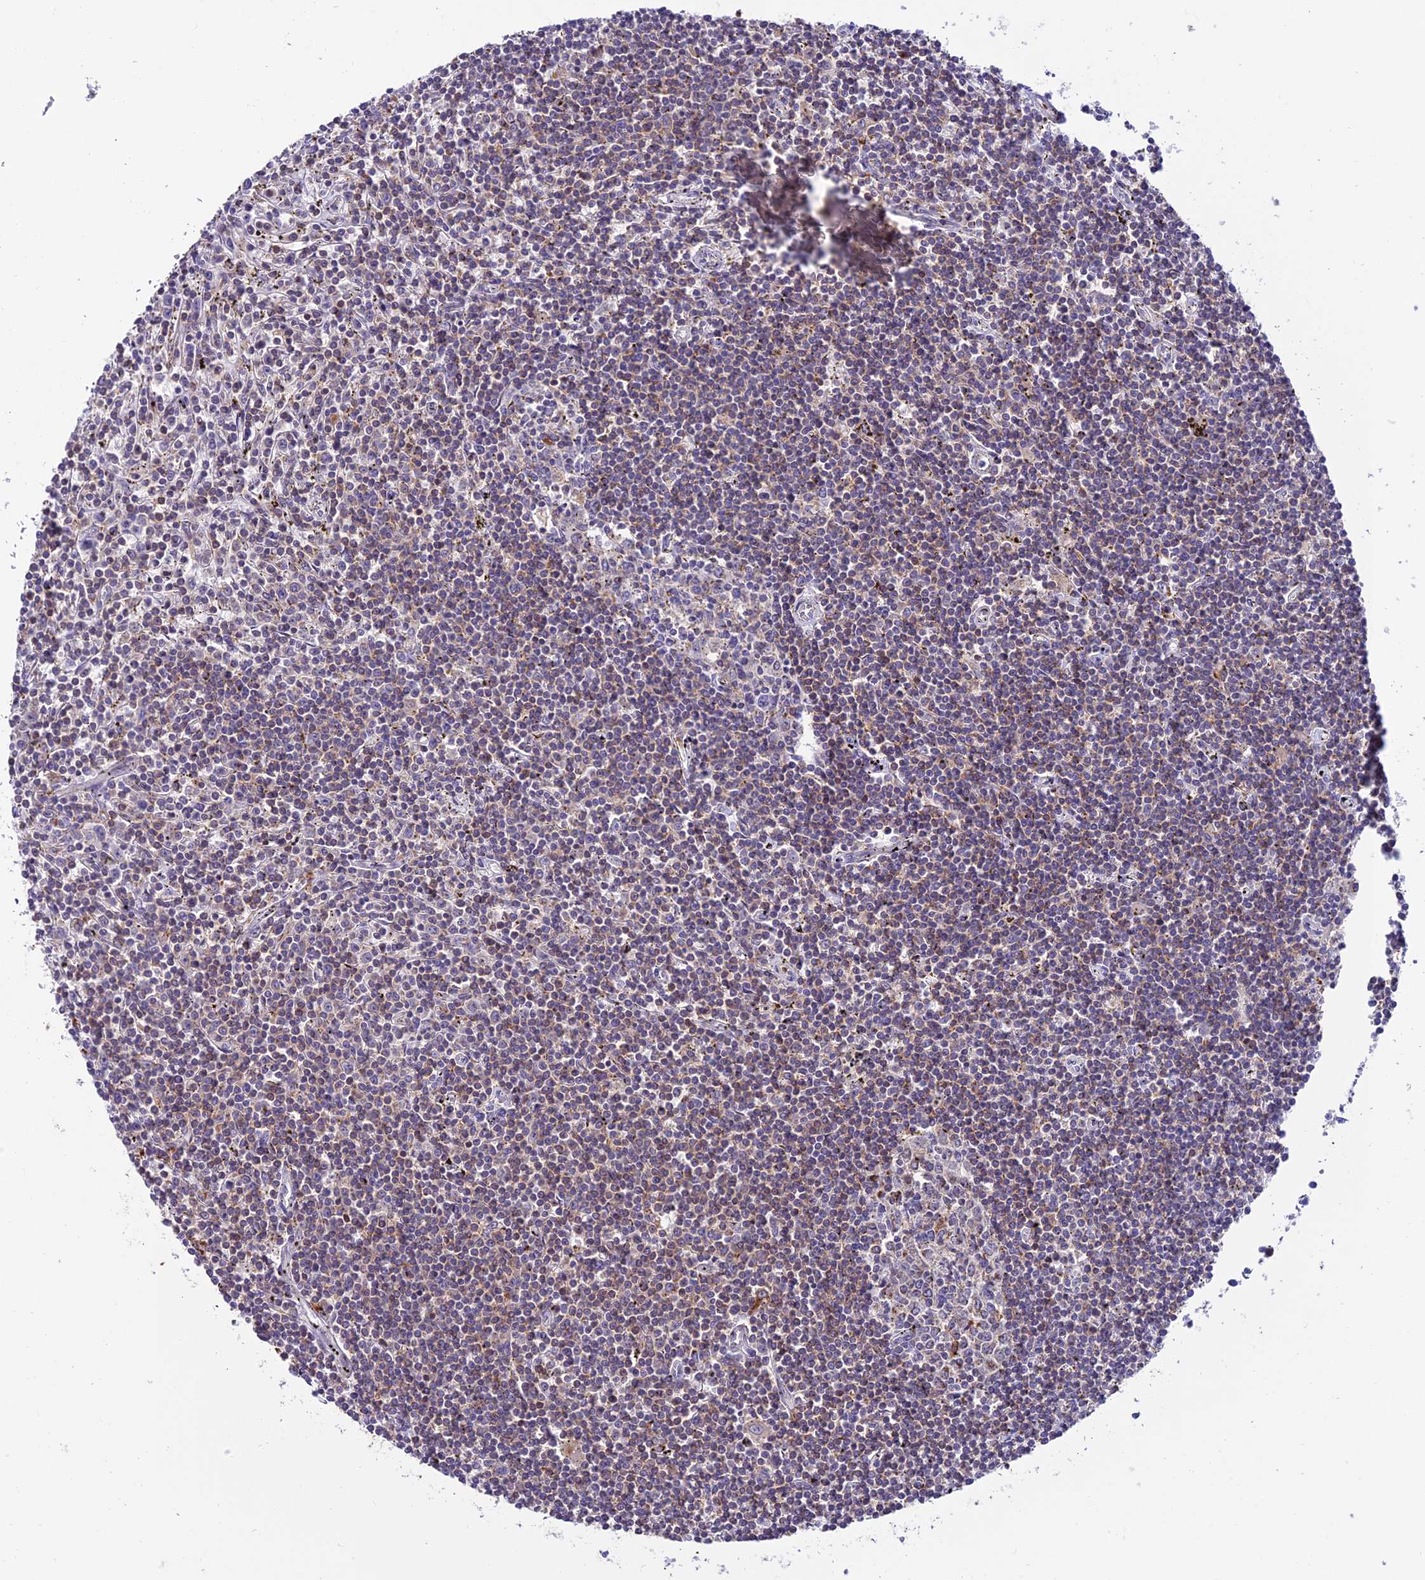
{"staining": {"intensity": "weak", "quantity": "25%-75%", "location": "cytoplasmic/membranous"}, "tissue": "lymphoma", "cell_type": "Tumor cells", "image_type": "cancer", "snomed": [{"axis": "morphology", "description": "Malignant lymphoma, non-Hodgkin's type, Low grade"}, {"axis": "topography", "description": "Spleen"}], "caption": "High-magnification brightfield microscopy of lymphoma stained with DAB (3,3'-diaminobenzidine) (brown) and counterstained with hematoxylin (blue). tumor cells exhibit weak cytoplasmic/membranous staining is identified in approximately25%-75% of cells.", "gene": "ARHGEF18", "patient": {"sex": "male", "age": 76}}